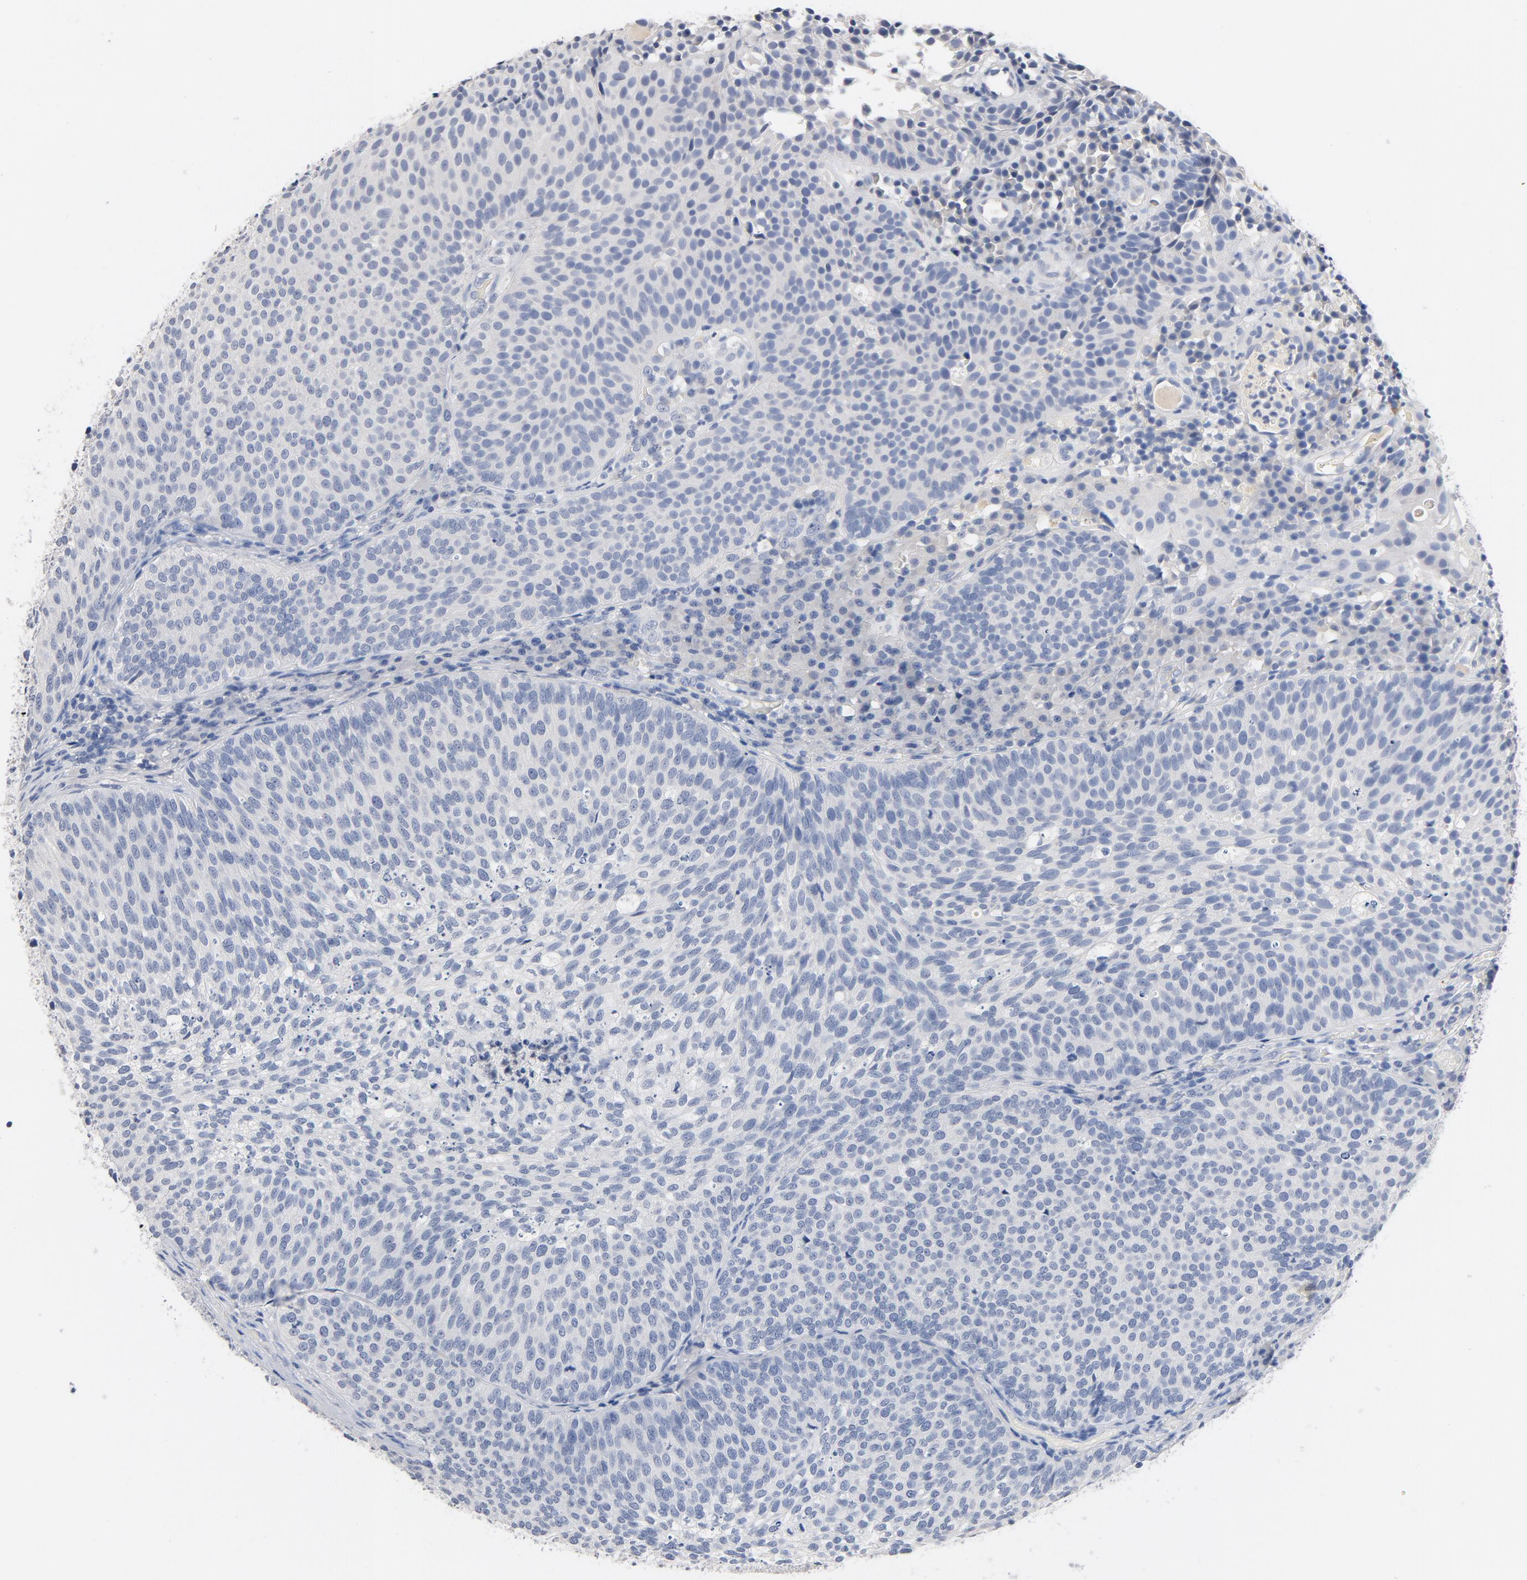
{"staining": {"intensity": "negative", "quantity": "none", "location": "none"}, "tissue": "urothelial cancer", "cell_type": "Tumor cells", "image_type": "cancer", "snomed": [{"axis": "morphology", "description": "Urothelial carcinoma, Low grade"}, {"axis": "topography", "description": "Urinary bladder"}], "caption": "This is an immunohistochemistry (IHC) micrograph of low-grade urothelial carcinoma. There is no positivity in tumor cells.", "gene": "ZCCHC13", "patient": {"sex": "male", "age": 85}}